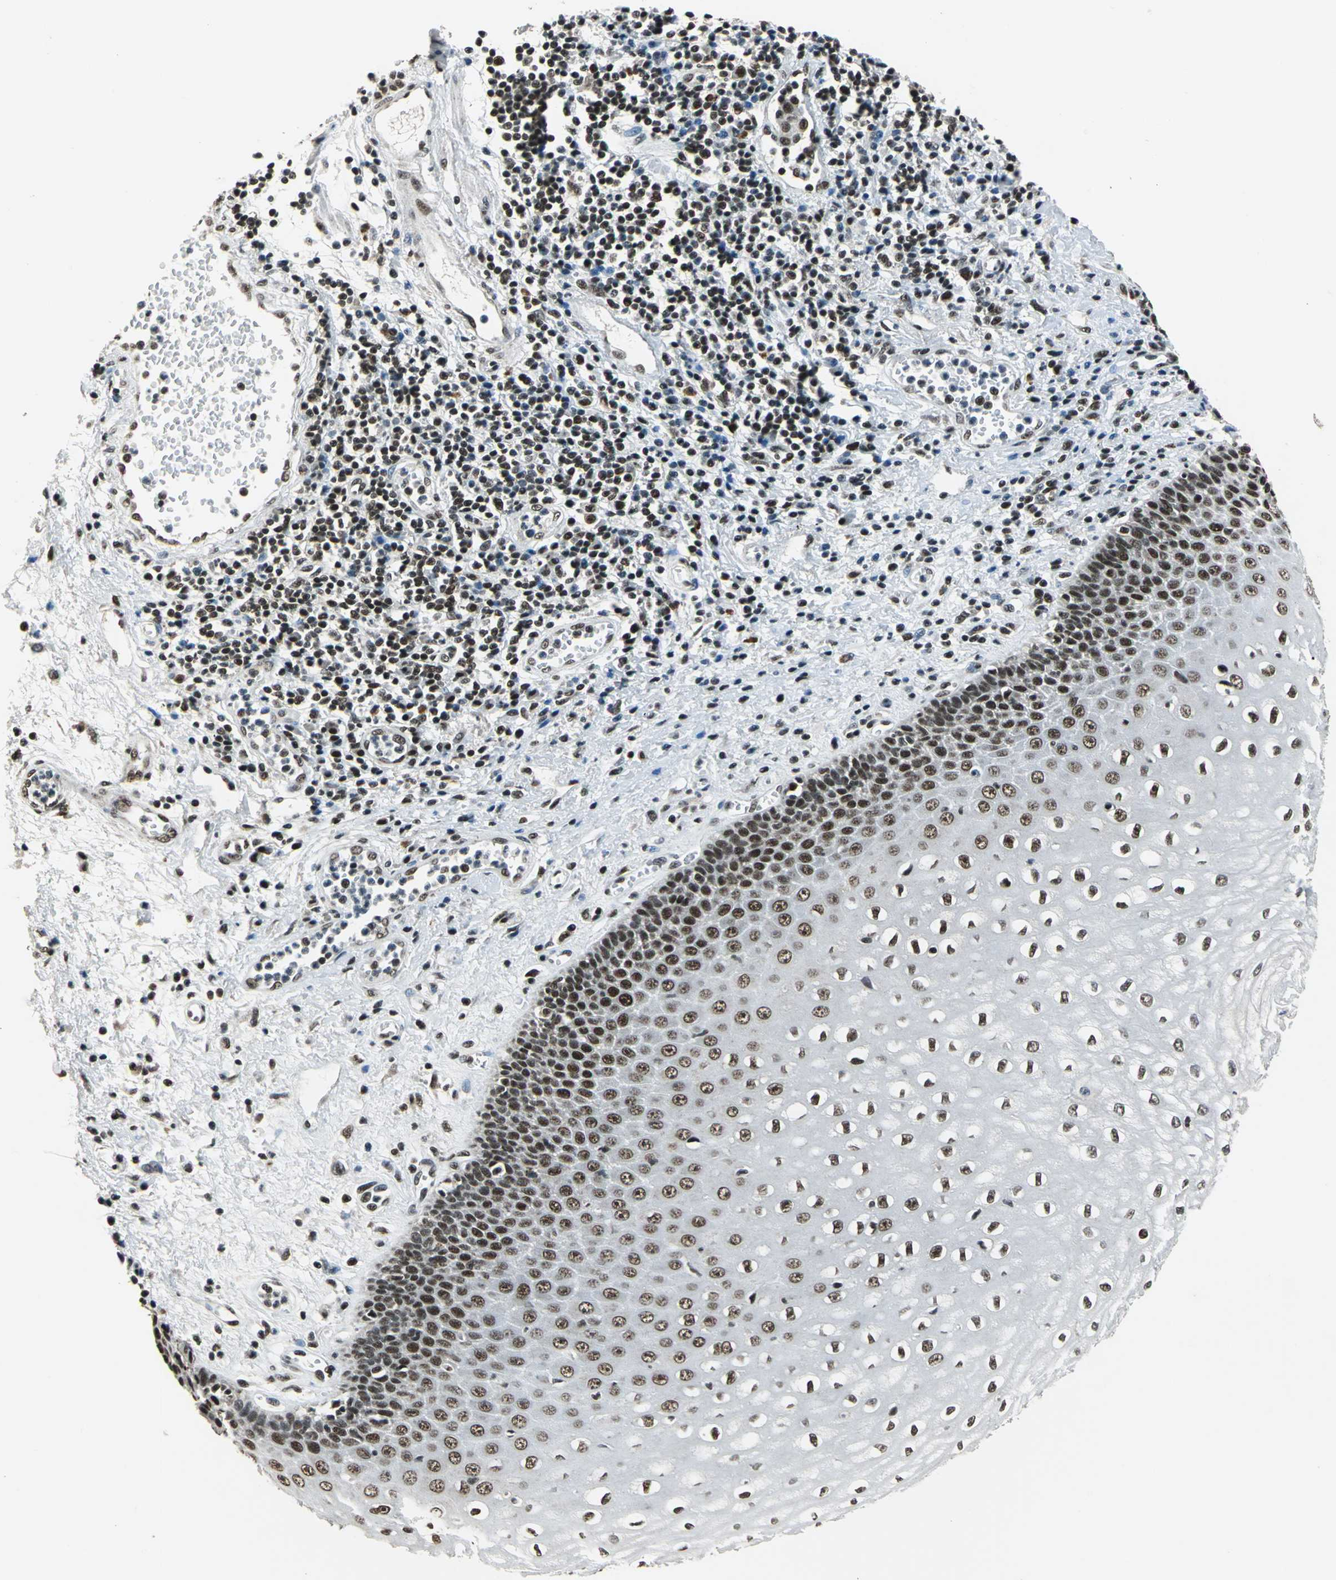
{"staining": {"intensity": "moderate", "quantity": ">75%", "location": "nuclear"}, "tissue": "esophagus", "cell_type": "Squamous epithelial cells", "image_type": "normal", "snomed": [{"axis": "morphology", "description": "Normal tissue, NOS"}, {"axis": "morphology", "description": "Squamous cell carcinoma, NOS"}, {"axis": "topography", "description": "Esophagus"}], "caption": "Brown immunohistochemical staining in benign human esophagus exhibits moderate nuclear positivity in about >75% of squamous epithelial cells.", "gene": "BCLAF1", "patient": {"sex": "male", "age": 65}}